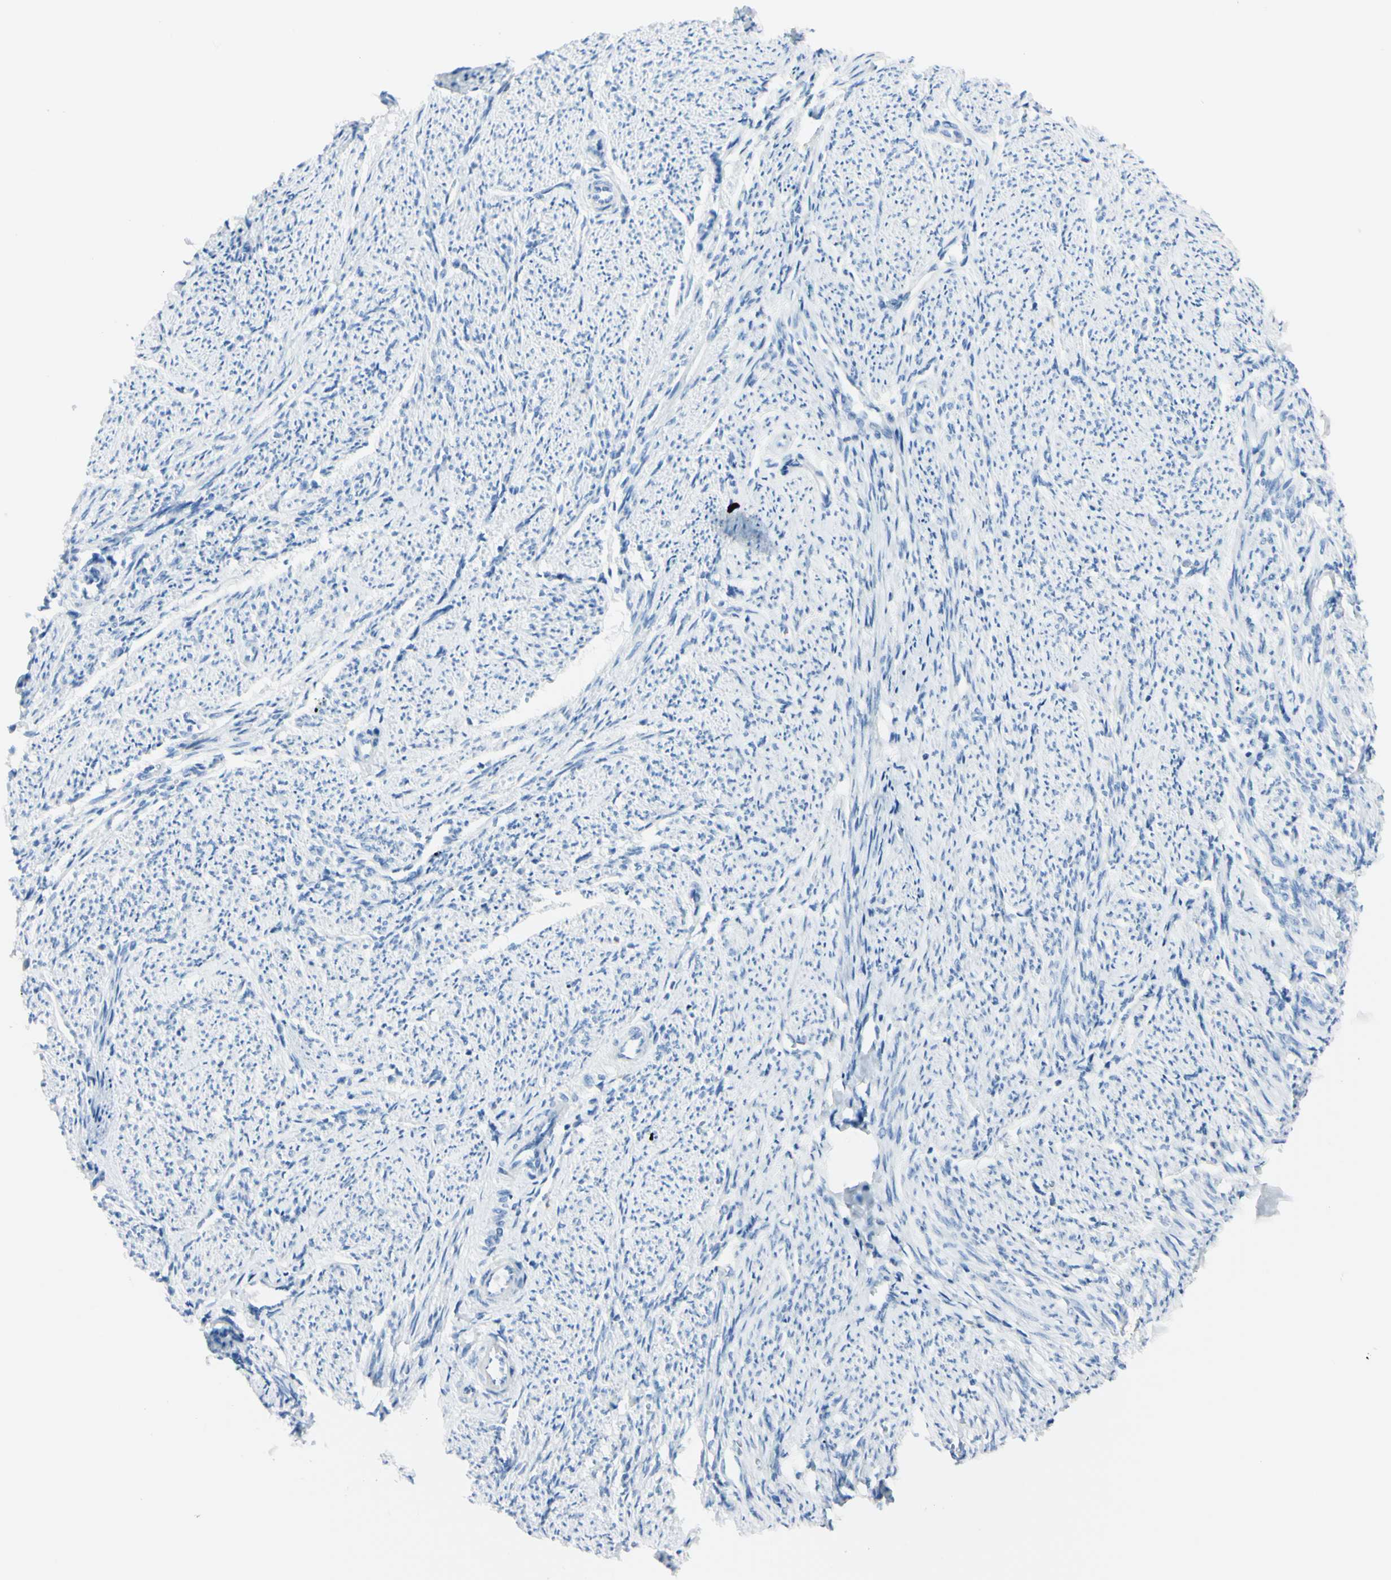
{"staining": {"intensity": "negative", "quantity": "none", "location": "none"}, "tissue": "smooth muscle", "cell_type": "Smooth muscle cells", "image_type": "normal", "snomed": [{"axis": "morphology", "description": "Normal tissue, NOS"}, {"axis": "topography", "description": "Smooth muscle"}], "caption": "Protein analysis of unremarkable smooth muscle displays no significant staining in smooth muscle cells.", "gene": "FOLH1", "patient": {"sex": "female", "age": 65}}